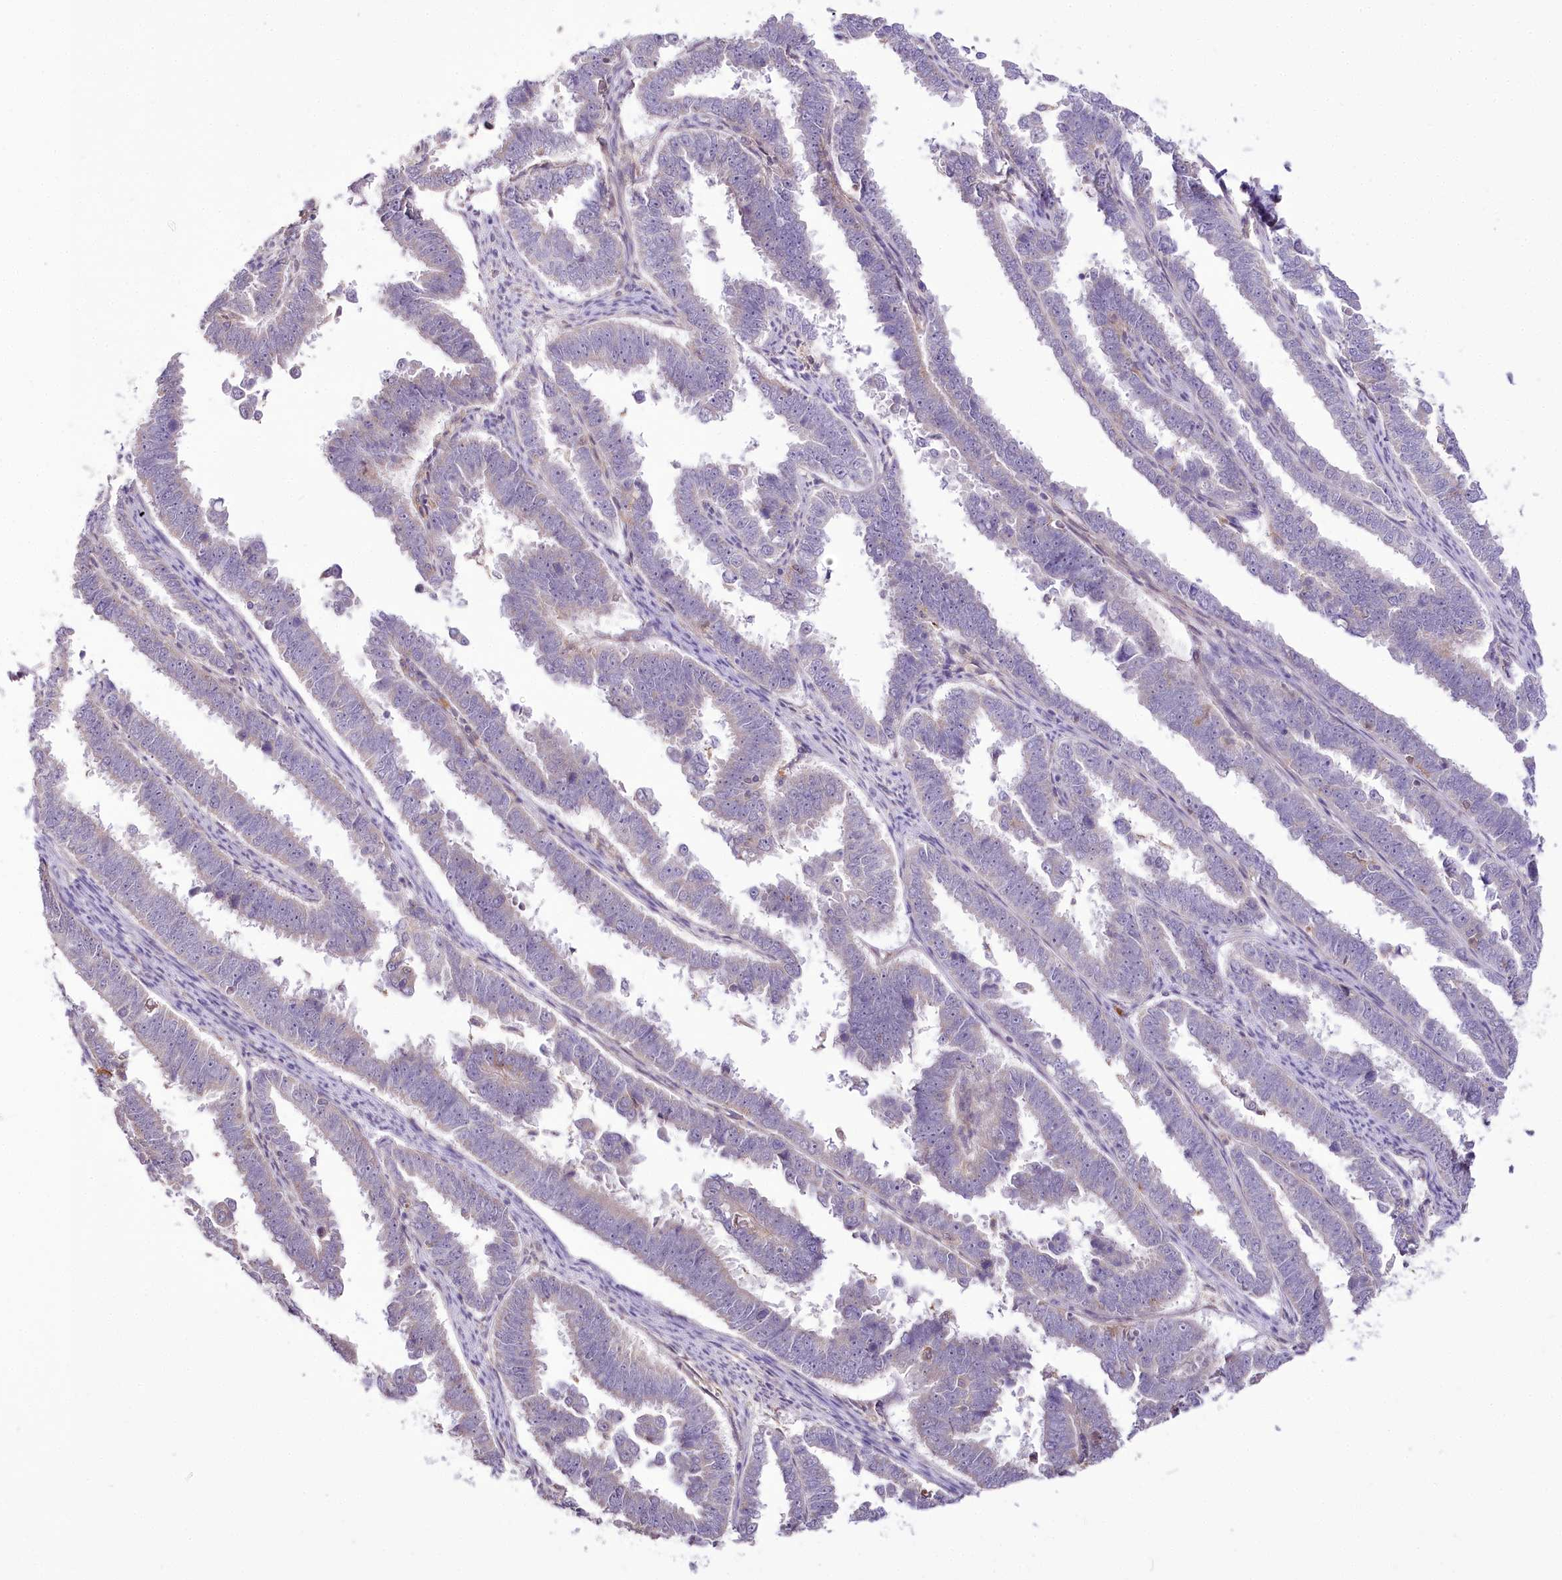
{"staining": {"intensity": "negative", "quantity": "none", "location": "none"}, "tissue": "endometrial cancer", "cell_type": "Tumor cells", "image_type": "cancer", "snomed": [{"axis": "morphology", "description": "Adenocarcinoma, NOS"}, {"axis": "topography", "description": "Endometrium"}], "caption": "A high-resolution histopathology image shows immunohistochemistry staining of endometrial cancer, which displays no significant staining in tumor cells.", "gene": "DPYD", "patient": {"sex": "female", "age": 75}}